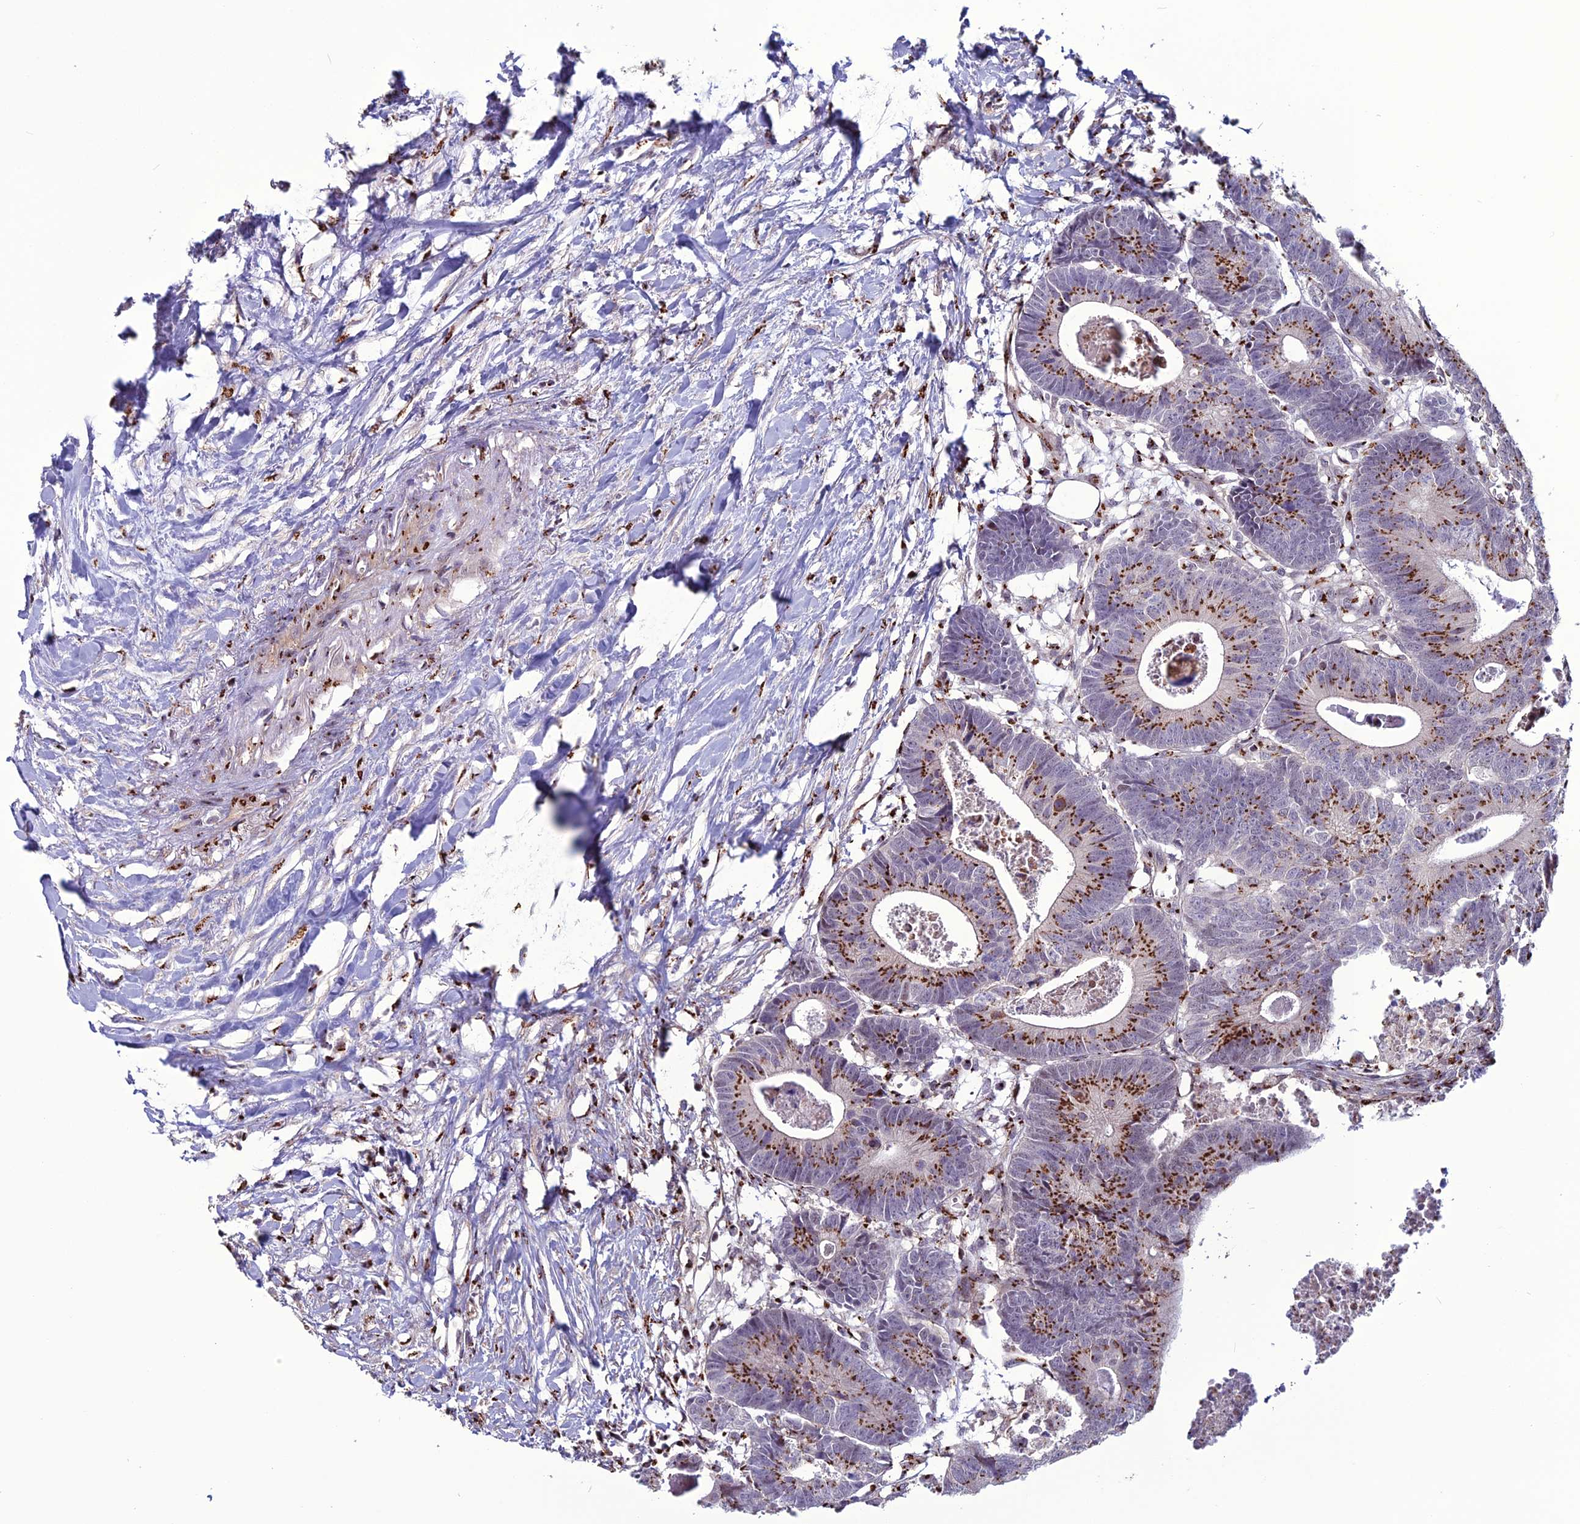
{"staining": {"intensity": "strong", "quantity": "25%-75%", "location": "cytoplasmic/membranous"}, "tissue": "colorectal cancer", "cell_type": "Tumor cells", "image_type": "cancer", "snomed": [{"axis": "morphology", "description": "Adenocarcinoma, NOS"}, {"axis": "topography", "description": "Colon"}], "caption": "Immunohistochemical staining of human colorectal cancer (adenocarcinoma) shows high levels of strong cytoplasmic/membranous protein expression in about 25%-75% of tumor cells. (DAB (3,3'-diaminobenzidine) IHC with brightfield microscopy, high magnification).", "gene": "PLEKHA4", "patient": {"sex": "female", "age": 57}}